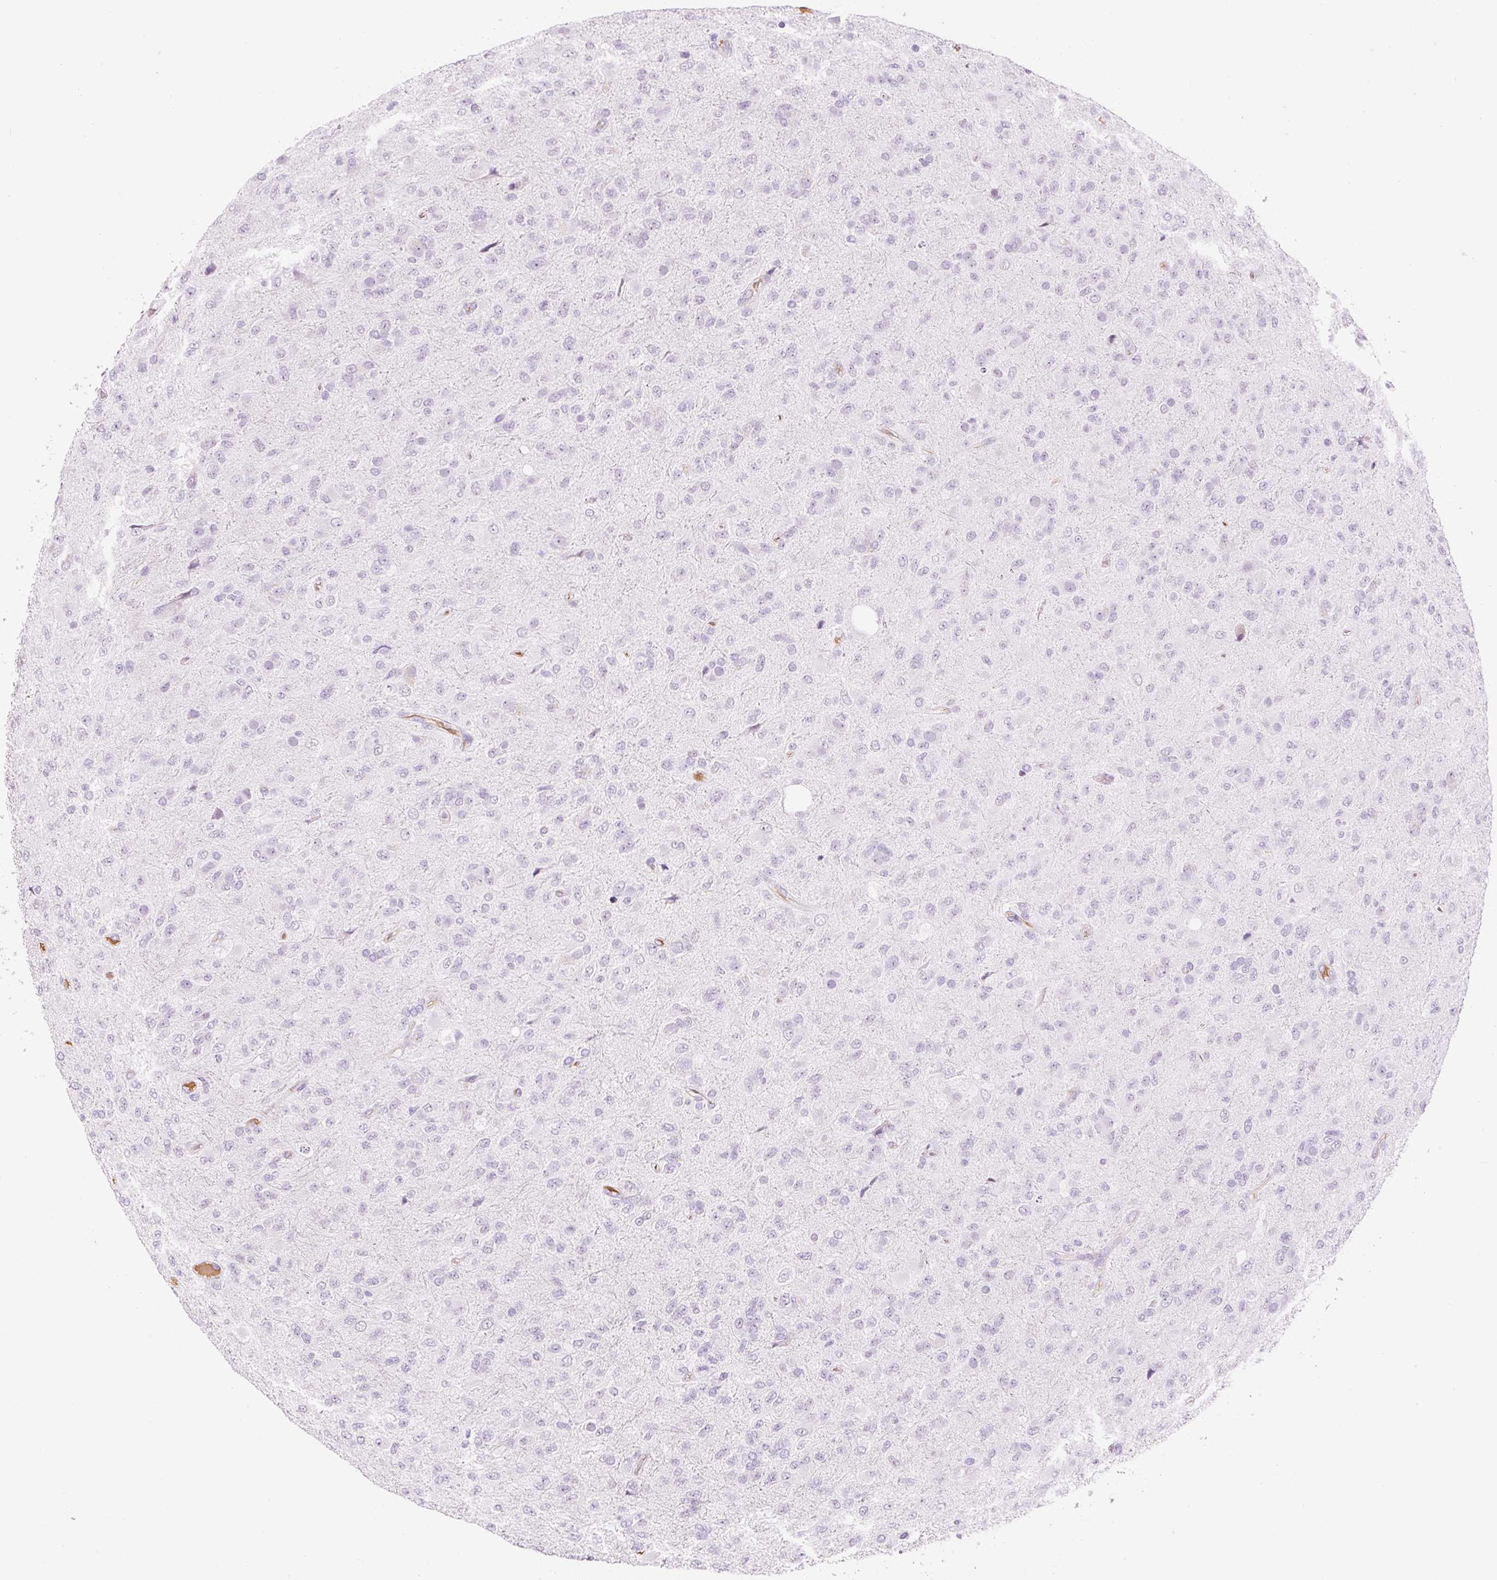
{"staining": {"intensity": "negative", "quantity": "none", "location": "none"}, "tissue": "glioma", "cell_type": "Tumor cells", "image_type": "cancer", "snomed": [{"axis": "morphology", "description": "Glioma, malignant, Low grade"}, {"axis": "topography", "description": "Brain"}], "caption": "A photomicrograph of malignant glioma (low-grade) stained for a protein exhibits no brown staining in tumor cells.", "gene": "PRPF38B", "patient": {"sex": "male", "age": 65}}